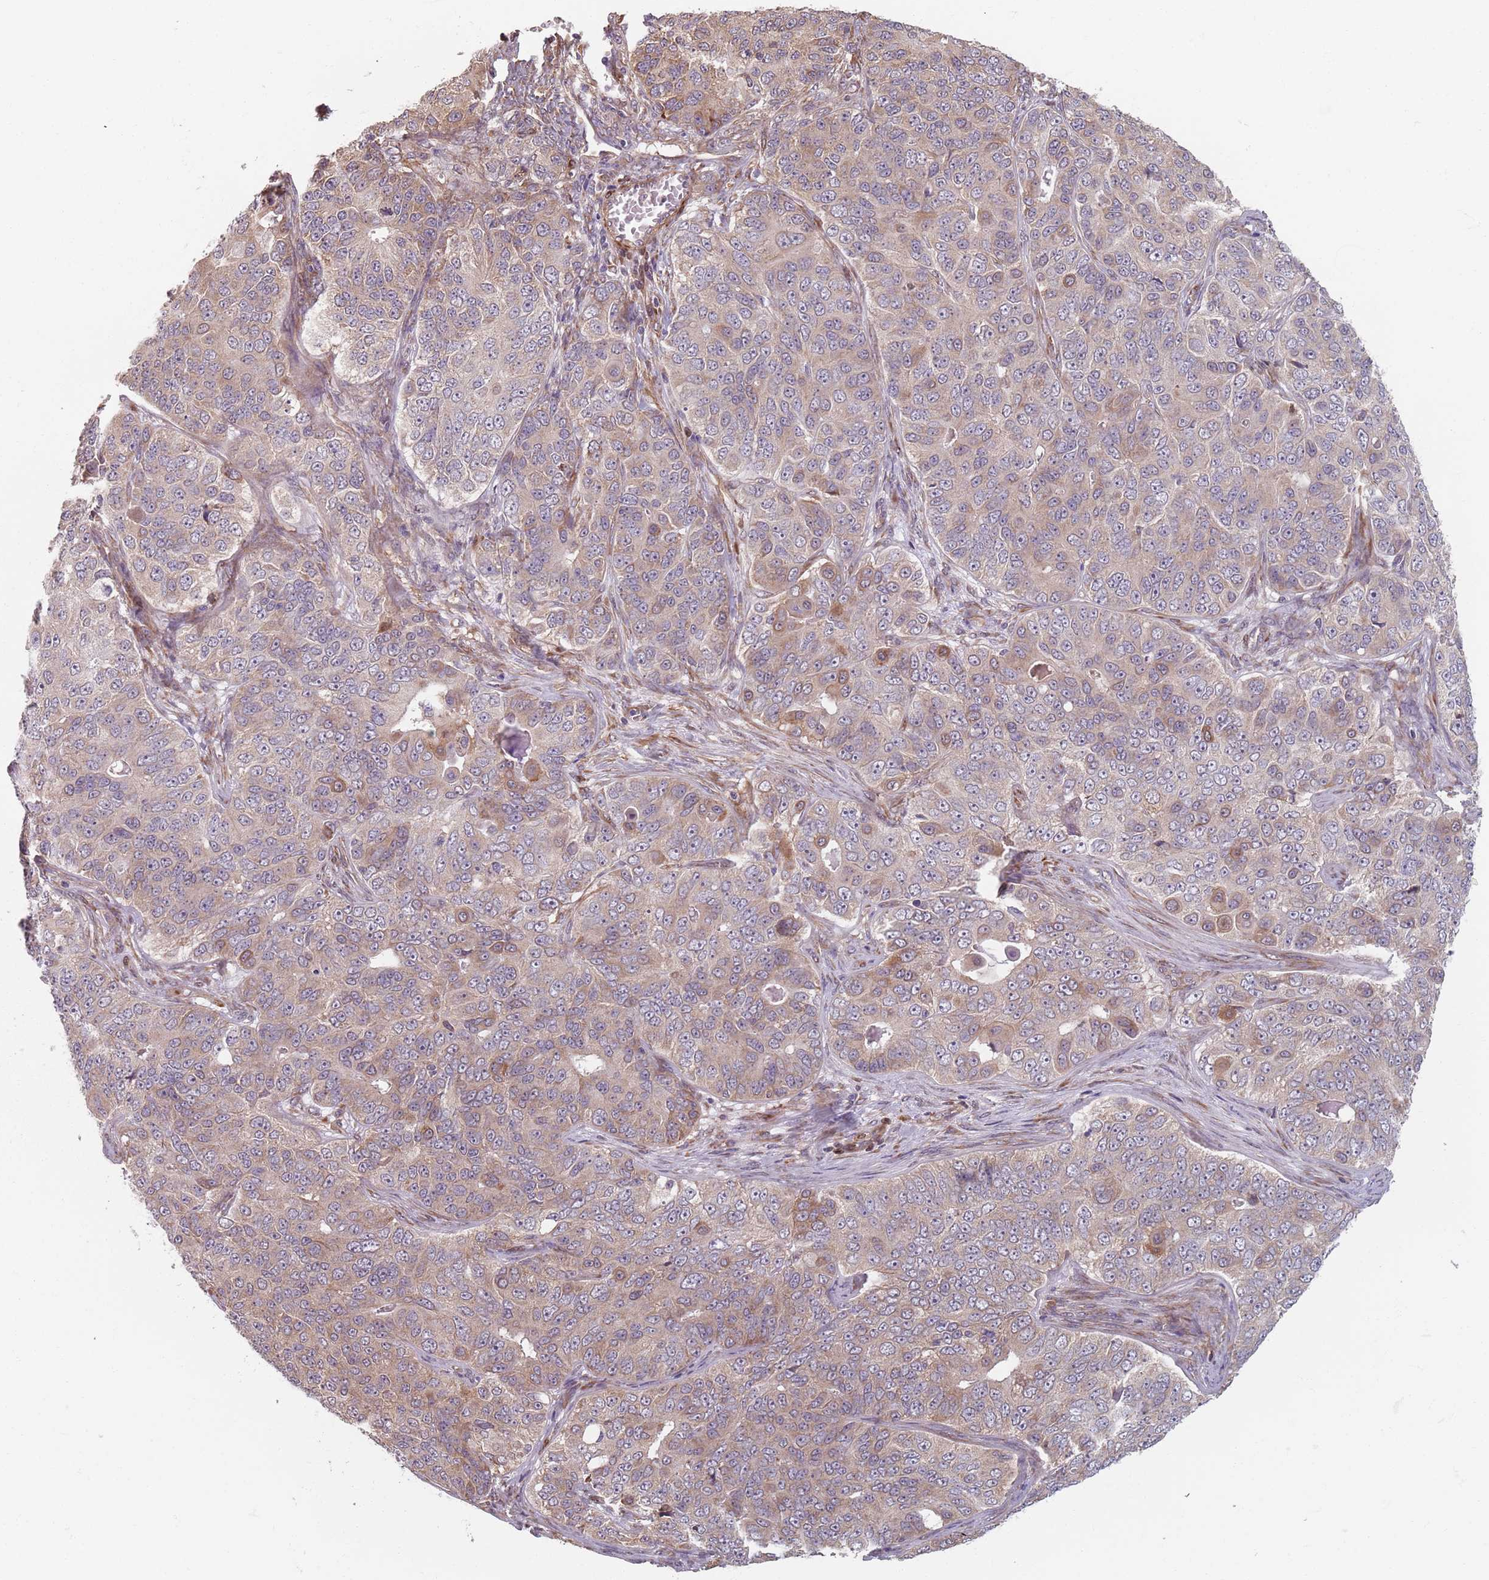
{"staining": {"intensity": "weak", "quantity": "25%-75%", "location": "cytoplasmic/membranous"}, "tissue": "ovarian cancer", "cell_type": "Tumor cells", "image_type": "cancer", "snomed": [{"axis": "morphology", "description": "Carcinoma, endometroid"}, {"axis": "topography", "description": "Ovary"}], "caption": "A histopathology image showing weak cytoplasmic/membranous staining in approximately 25%-75% of tumor cells in ovarian cancer (endometroid carcinoma), as visualized by brown immunohistochemical staining.", "gene": "NOTCH3", "patient": {"sex": "female", "age": 51}}